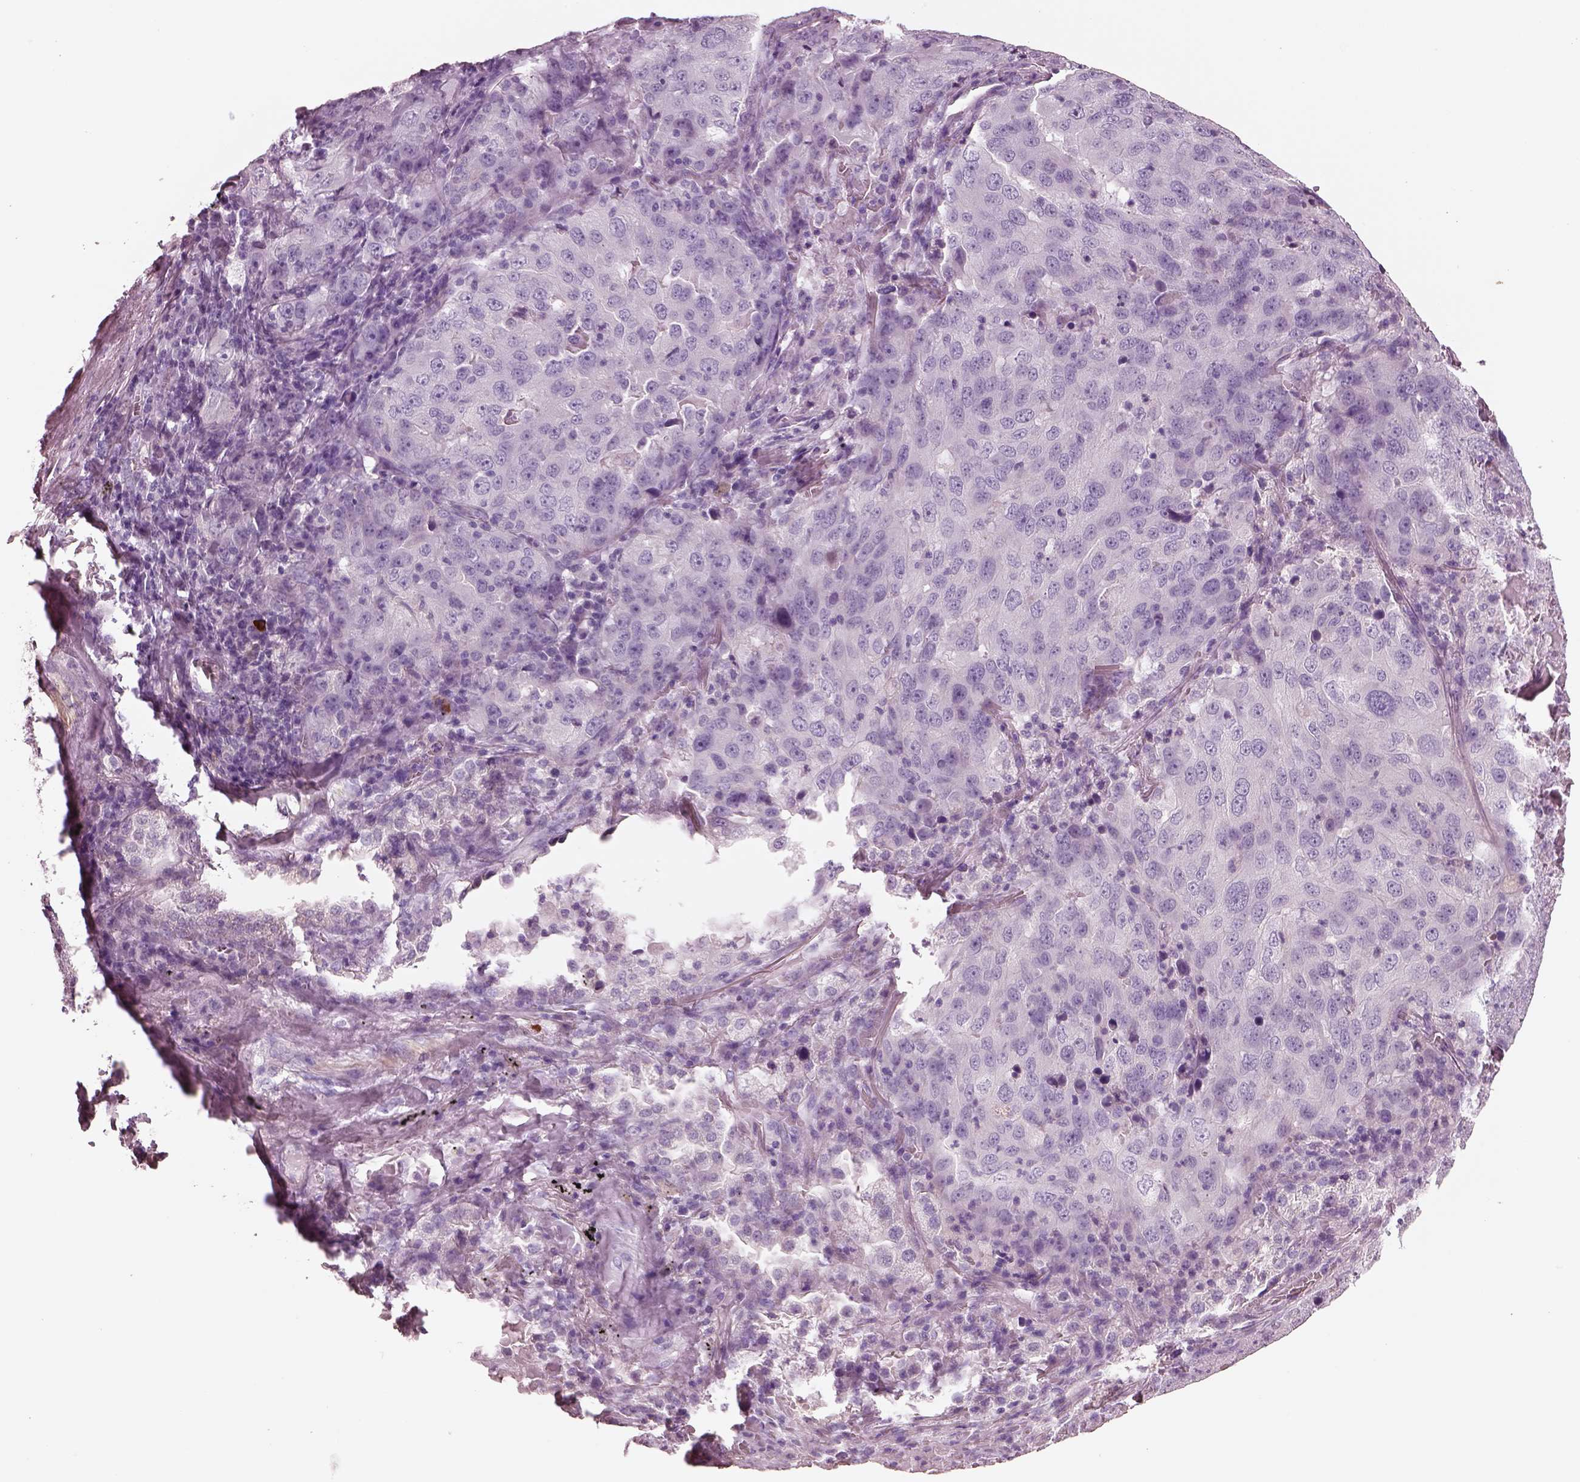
{"staining": {"intensity": "negative", "quantity": "none", "location": "none"}, "tissue": "lung cancer", "cell_type": "Tumor cells", "image_type": "cancer", "snomed": [{"axis": "morphology", "description": "Adenocarcinoma, NOS"}, {"axis": "topography", "description": "Lung"}], "caption": "An IHC photomicrograph of lung cancer is shown. There is no staining in tumor cells of lung cancer.", "gene": "IGLL1", "patient": {"sex": "female", "age": 61}}